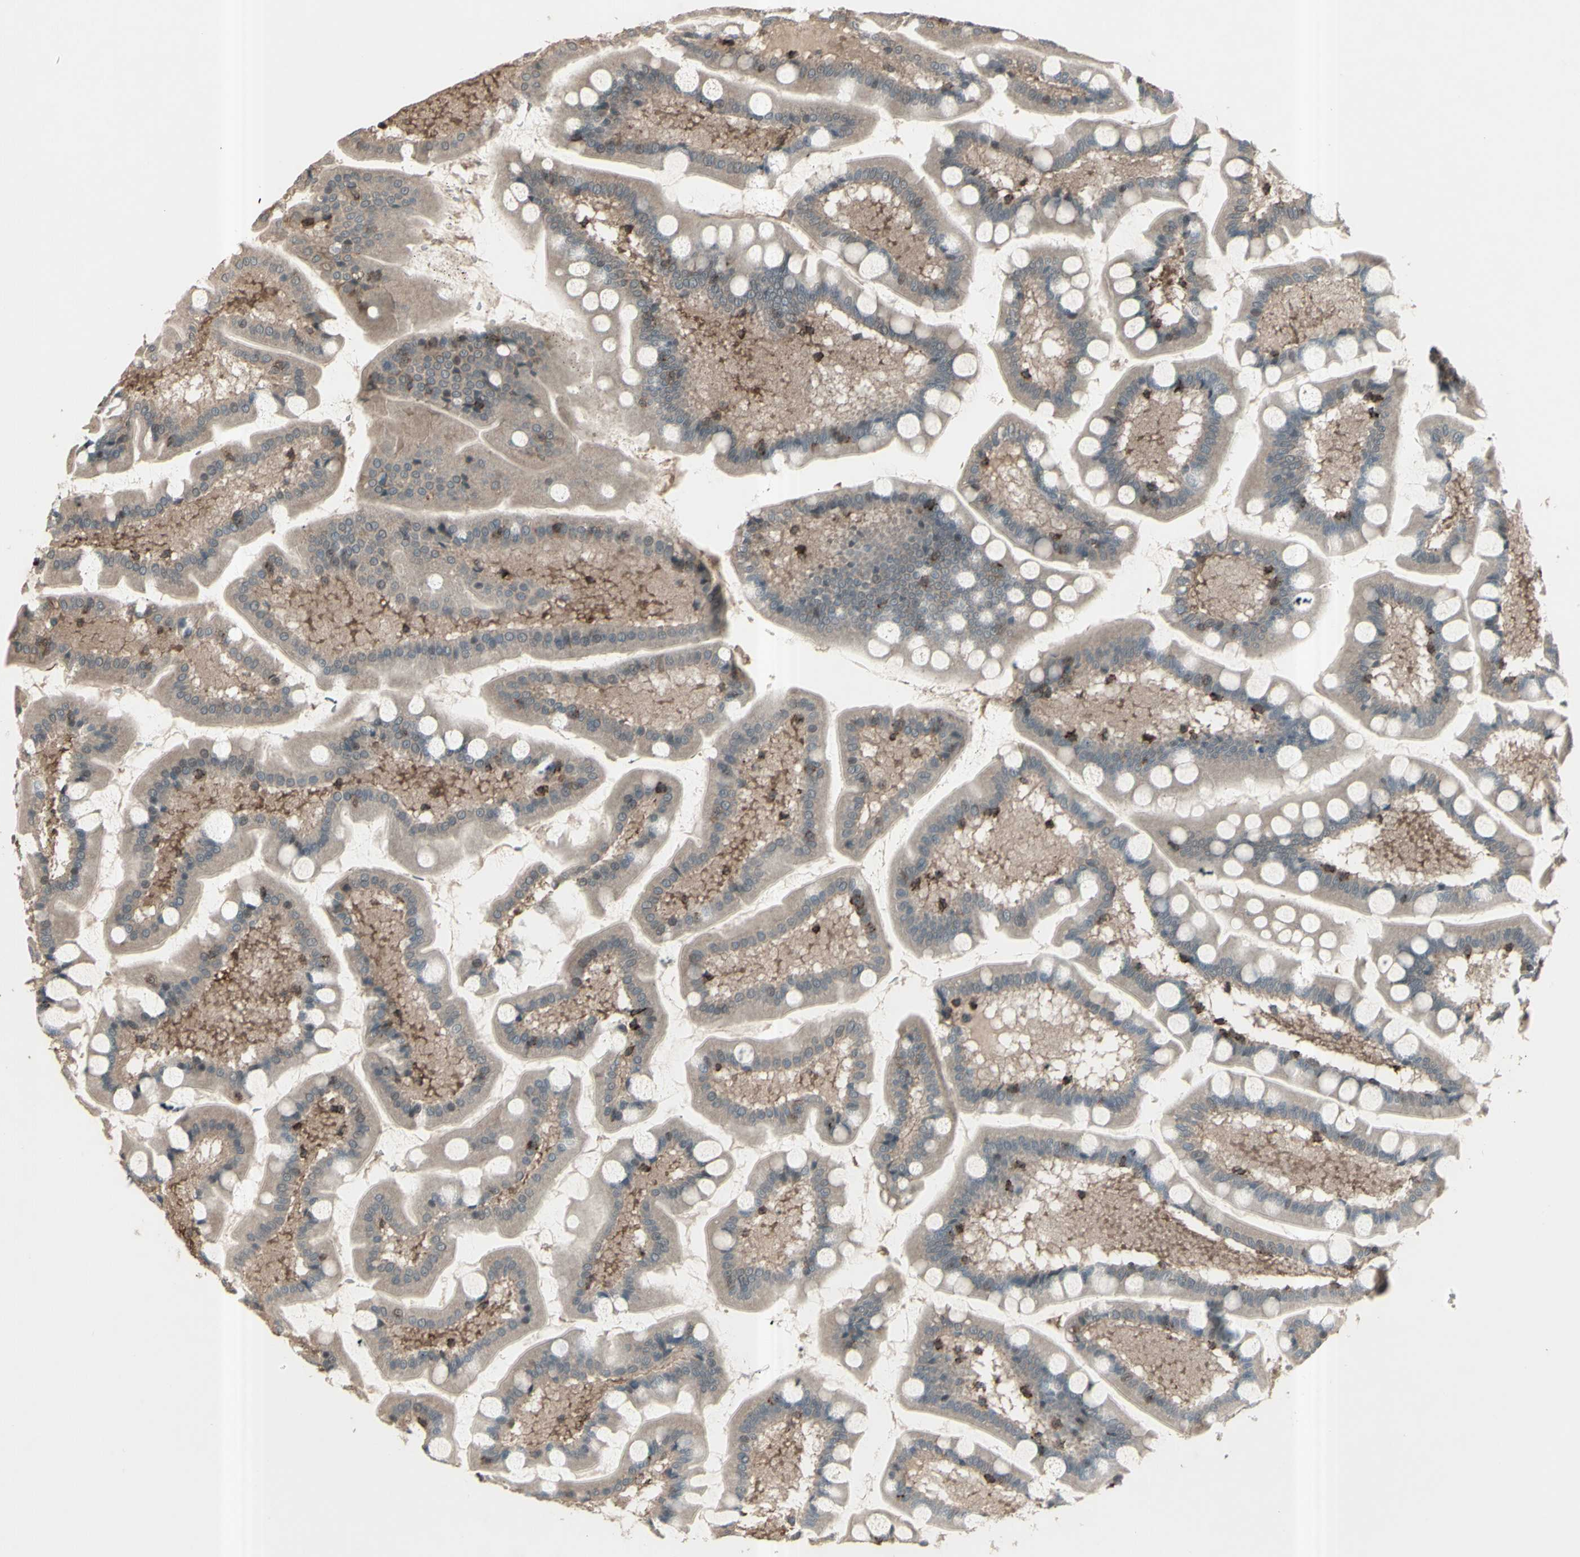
{"staining": {"intensity": "weak", "quantity": ">75%", "location": "cytoplasmic/membranous"}, "tissue": "small intestine", "cell_type": "Glandular cells", "image_type": "normal", "snomed": [{"axis": "morphology", "description": "Normal tissue, NOS"}, {"axis": "topography", "description": "Small intestine"}], "caption": "Glandular cells reveal weak cytoplasmic/membranous staining in about >75% of cells in normal small intestine. The staining was performed using DAB, with brown indicating positive protein expression. Nuclei are stained blue with hematoxylin.", "gene": "FXYD5", "patient": {"sex": "male", "age": 41}}